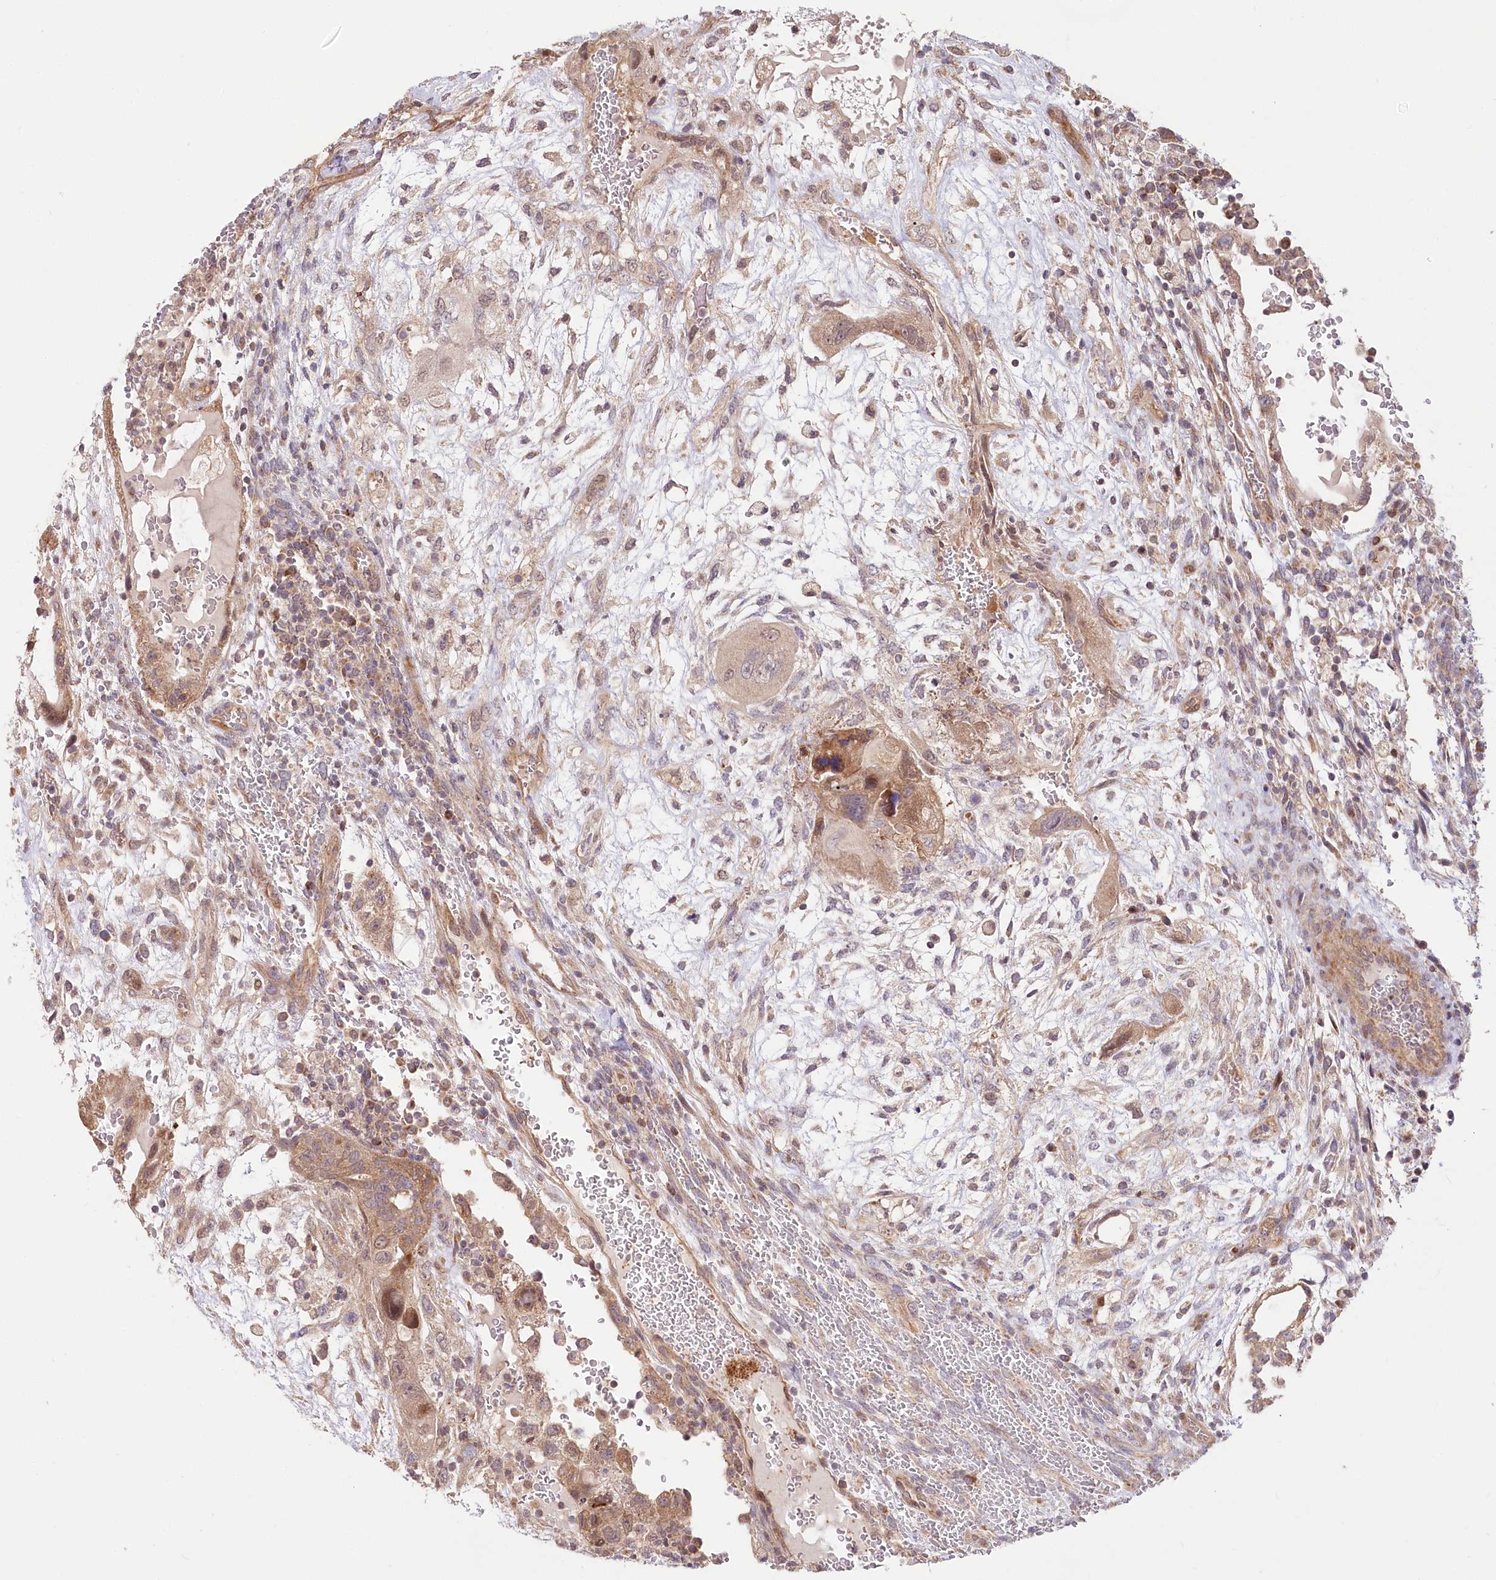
{"staining": {"intensity": "moderate", "quantity": ">75%", "location": "cytoplasmic/membranous"}, "tissue": "testis cancer", "cell_type": "Tumor cells", "image_type": "cancer", "snomed": [{"axis": "morphology", "description": "Carcinoma, Embryonal, NOS"}, {"axis": "topography", "description": "Testis"}], "caption": "Protein expression by IHC exhibits moderate cytoplasmic/membranous positivity in approximately >75% of tumor cells in testis cancer (embryonal carcinoma).", "gene": "CEP70", "patient": {"sex": "male", "age": 36}}